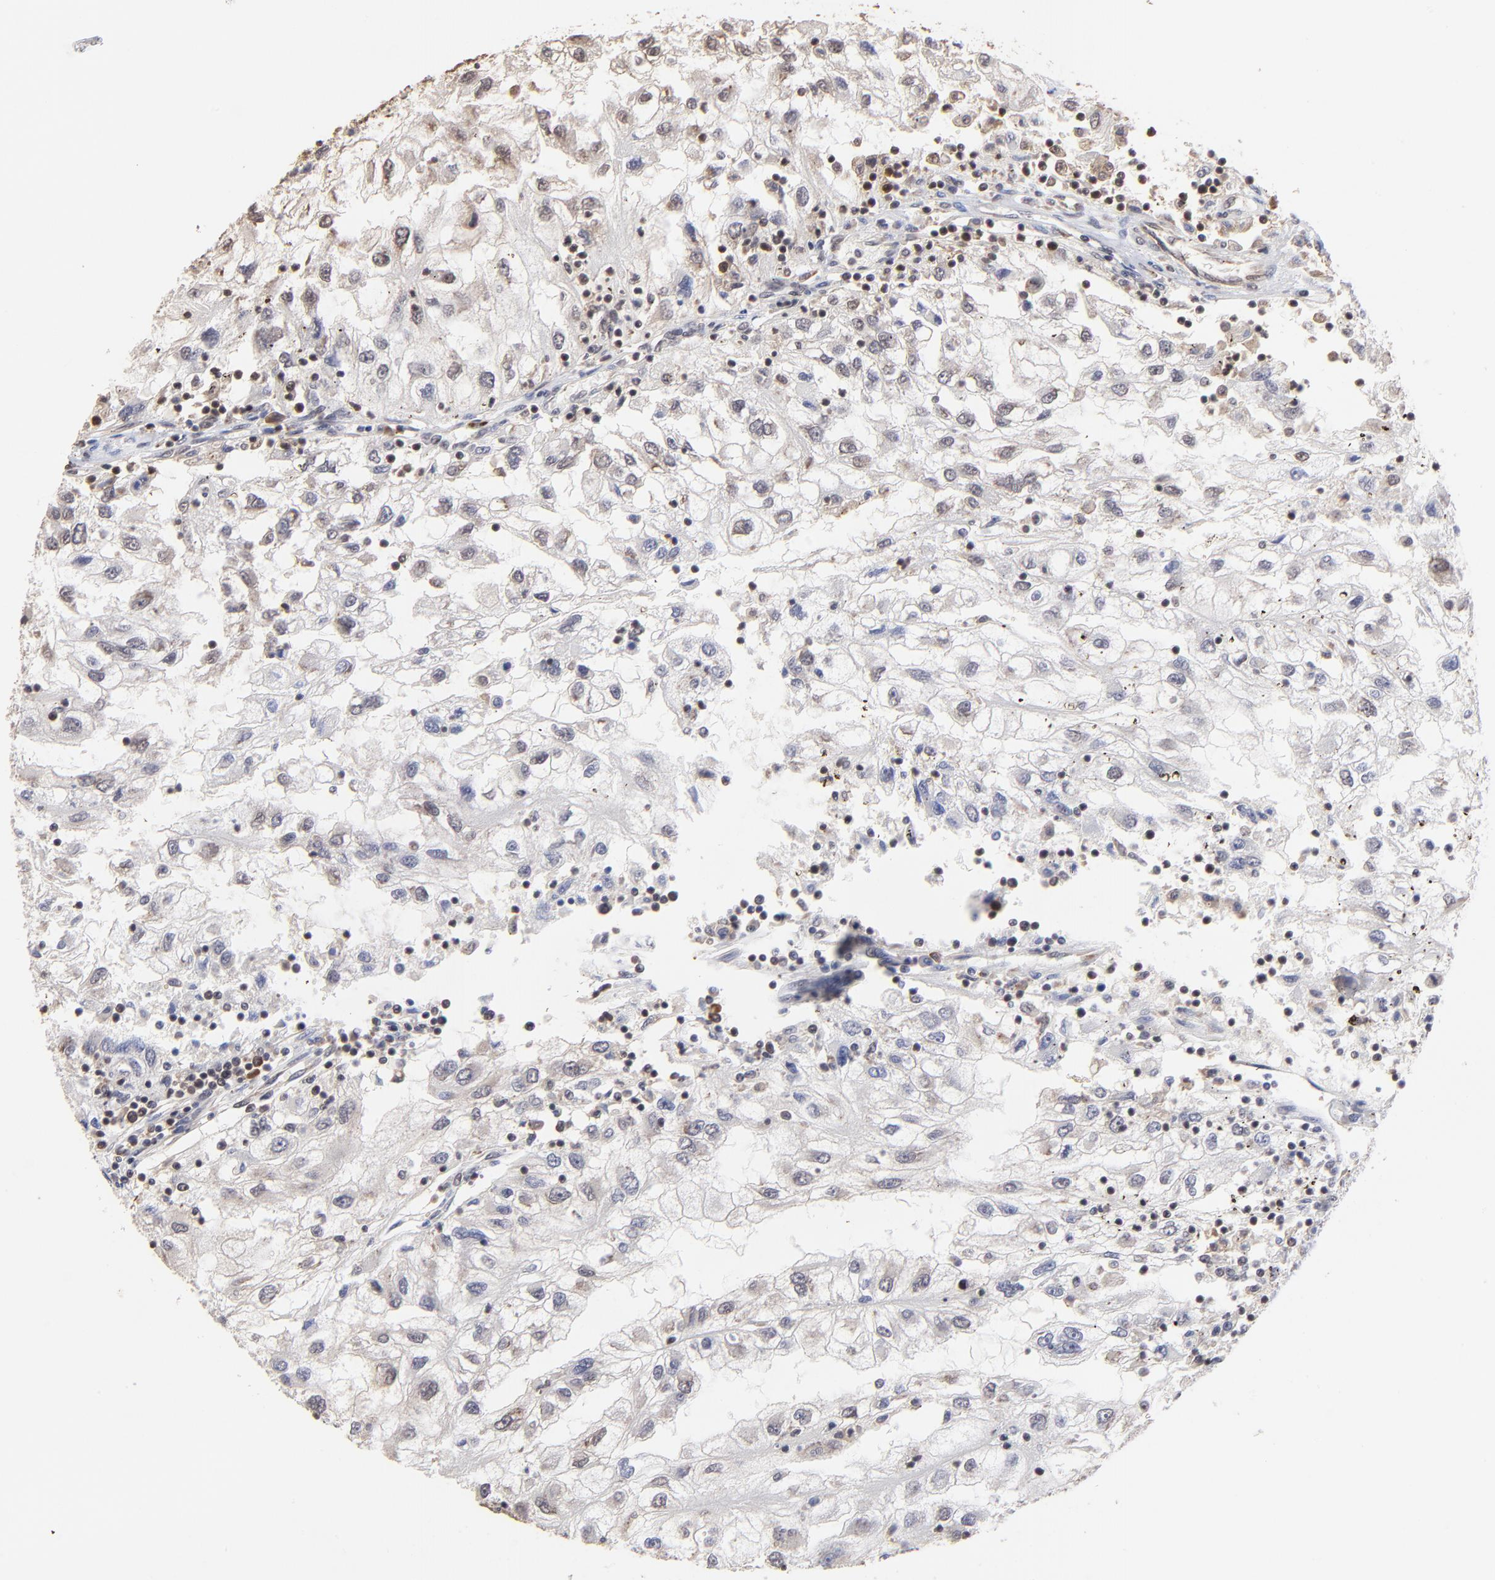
{"staining": {"intensity": "weak", "quantity": "<25%", "location": "nuclear"}, "tissue": "renal cancer", "cell_type": "Tumor cells", "image_type": "cancer", "snomed": [{"axis": "morphology", "description": "Normal tissue, NOS"}, {"axis": "morphology", "description": "Adenocarcinoma, NOS"}, {"axis": "topography", "description": "Kidney"}], "caption": "A high-resolution micrograph shows immunohistochemistry staining of adenocarcinoma (renal), which reveals no significant positivity in tumor cells. (DAB immunohistochemistry (IHC) visualized using brightfield microscopy, high magnification).", "gene": "BRPF1", "patient": {"sex": "male", "age": 71}}